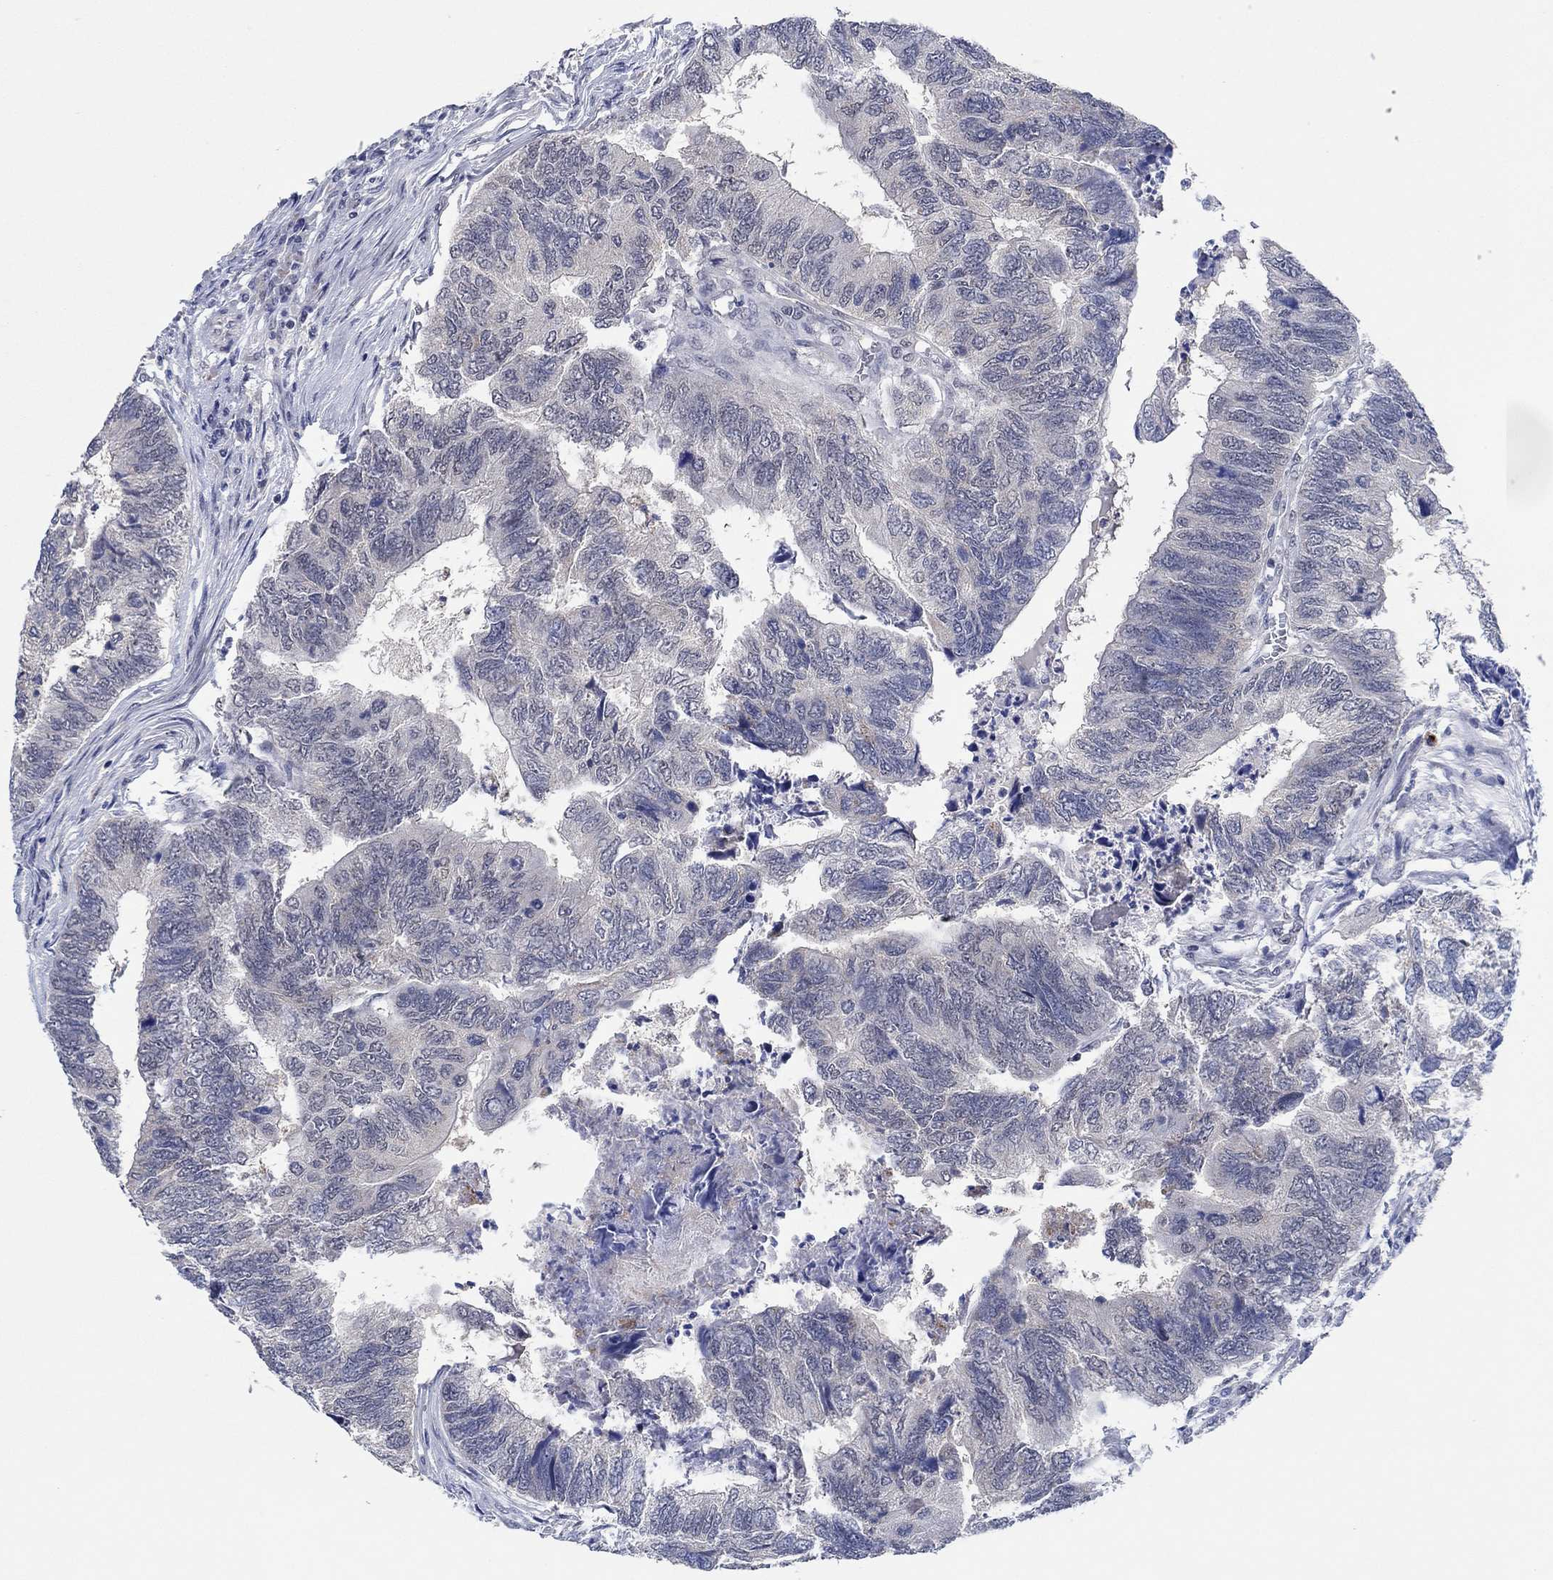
{"staining": {"intensity": "negative", "quantity": "none", "location": "none"}, "tissue": "colorectal cancer", "cell_type": "Tumor cells", "image_type": "cancer", "snomed": [{"axis": "morphology", "description": "Adenocarcinoma, NOS"}, {"axis": "topography", "description": "Colon"}], "caption": "Human colorectal adenocarcinoma stained for a protein using immunohistochemistry (IHC) displays no expression in tumor cells.", "gene": "PRRT3", "patient": {"sex": "female", "age": 67}}